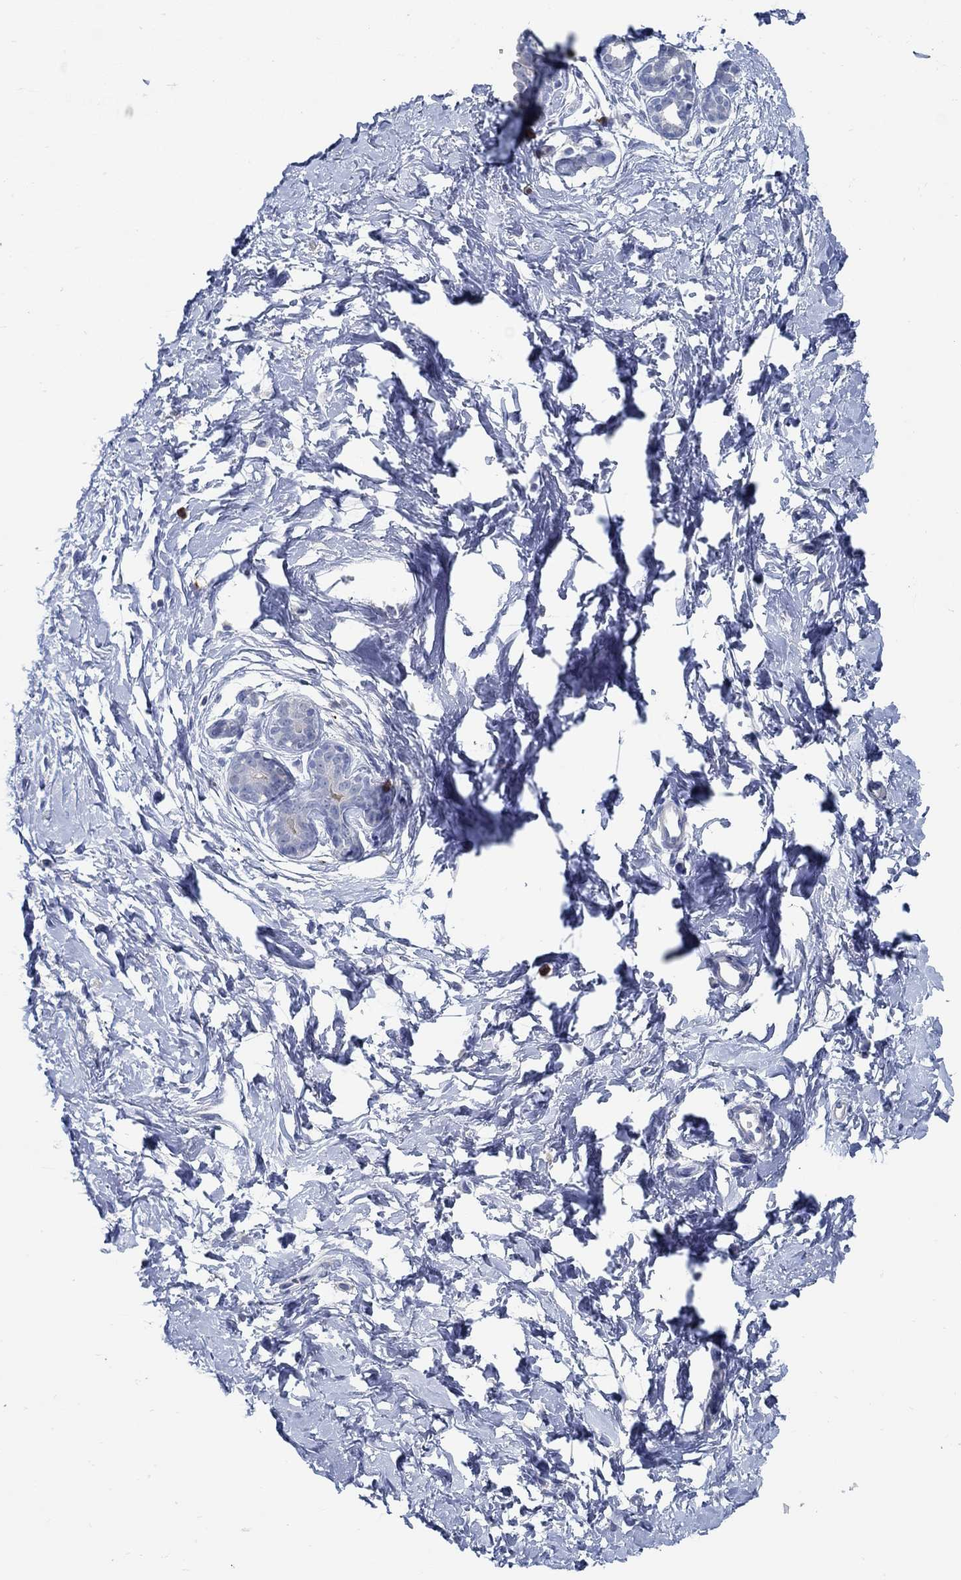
{"staining": {"intensity": "negative", "quantity": "none", "location": "none"}, "tissue": "breast", "cell_type": "Adipocytes", "image_type": "normal", "snomed": [{"axis": "morphology", "description": "Normal tissue, NOS"}, {"axis": "topography", "description": "Breast"}], "caption": "Human breast stained for a protein using IHC demonstrates no expression in adipocytes.", "gene": "PCDH11X", "patient": {"sex": "female", "age": 37}}